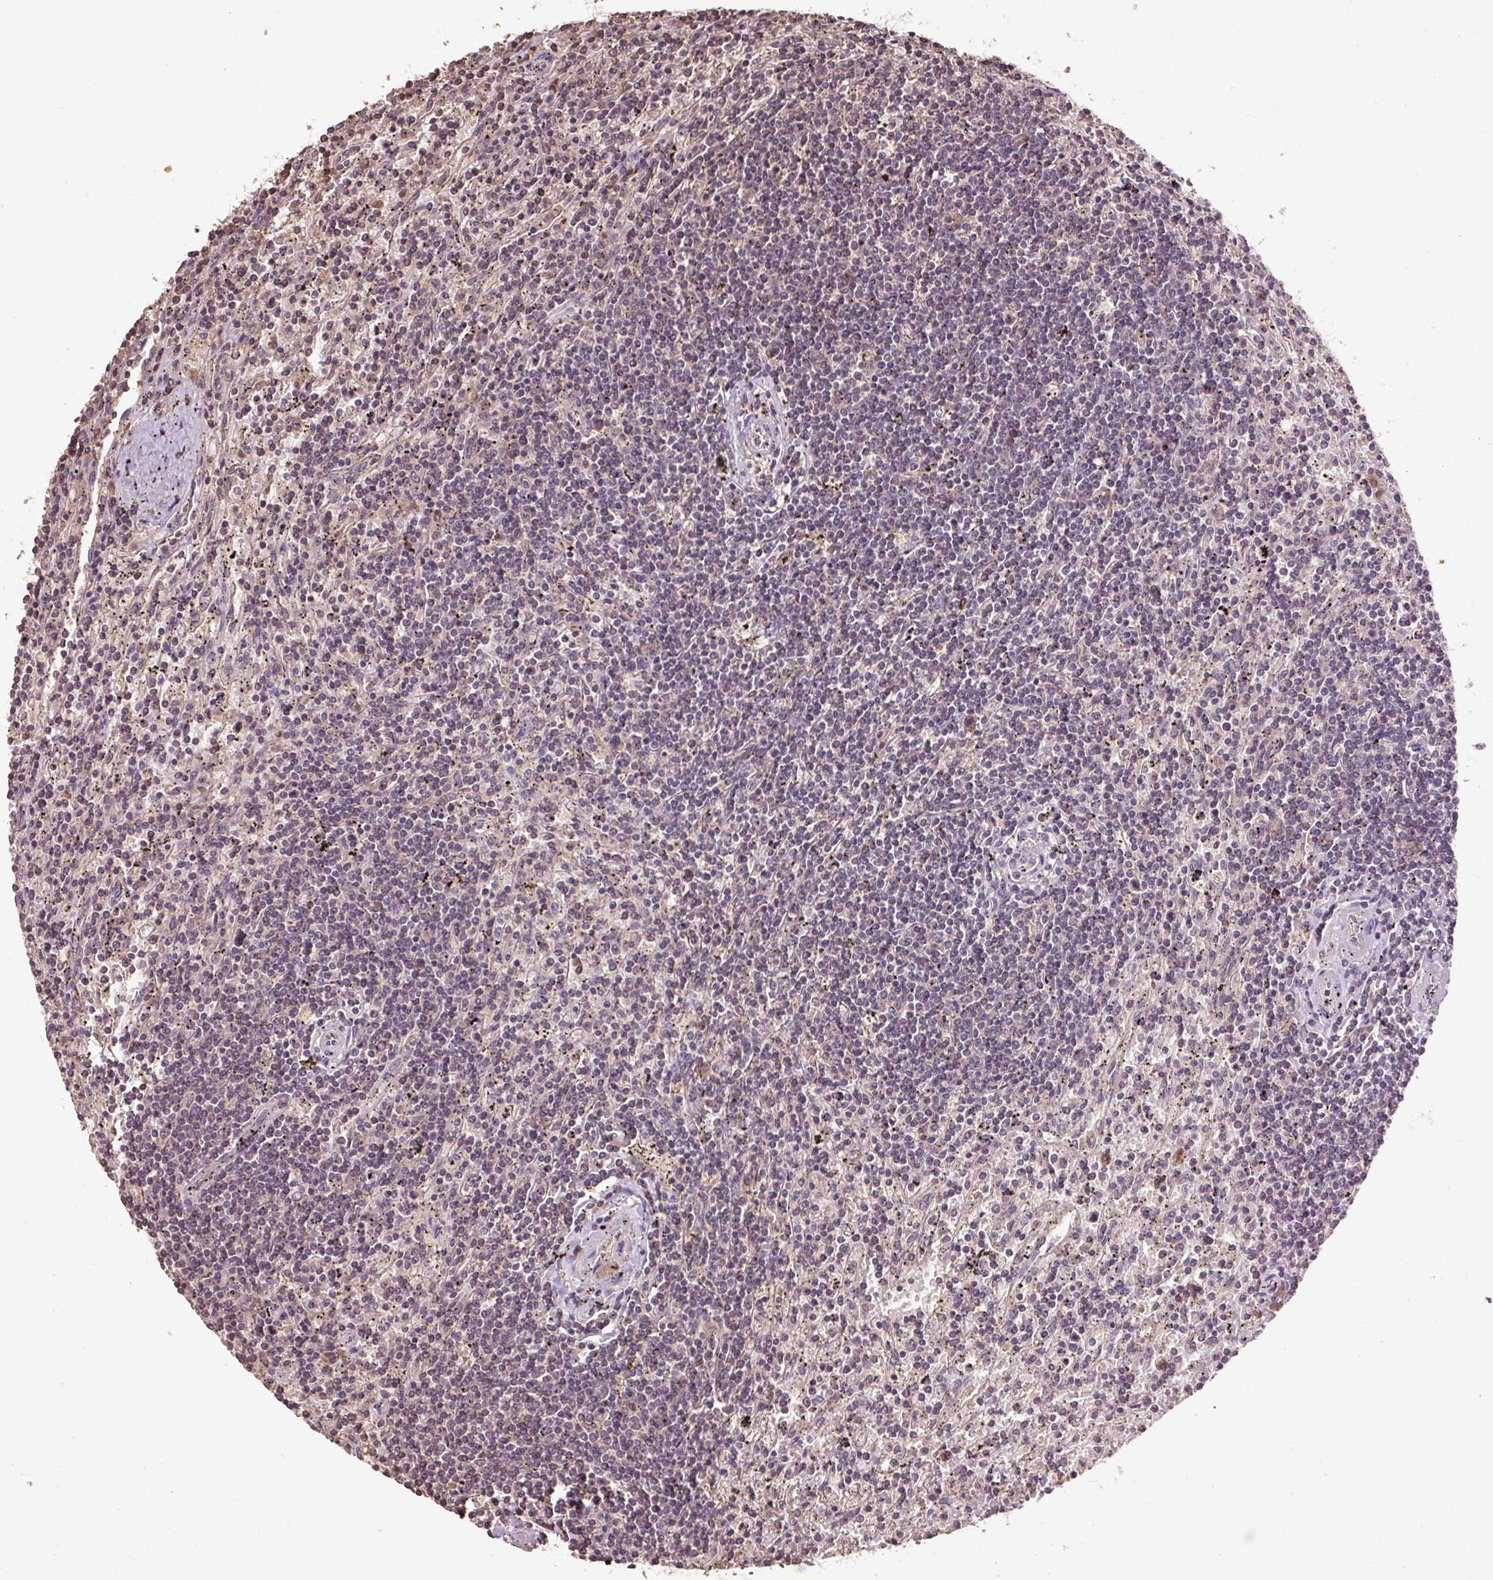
{"staining": {"intensity": "weak", "quantity": "25%-75%", "location": "nuclear"}, "tissue": "lymphoma", "cell_type": "Tumor cells", "image_type": "cancer", "snomed": [{"axis": "morphology", "description": "Malignant lymphoma, non-Hodgkin's type, Low grade"}, {"axis": "topography", "description": "Spleen"}], "caption": "Protein analysis of malignant lymphoma, non-Hodgkin's type (low-grade) tissue demonstrates weak nuclear expression in about 25%-75% of tumor cells. Using DAB (brown) and hematoxylin (blue) stains, captured at high magnification using brightfield microscopy.", "gene": "TMEM170B", "patient": {"sex": "male", "age": 76}}